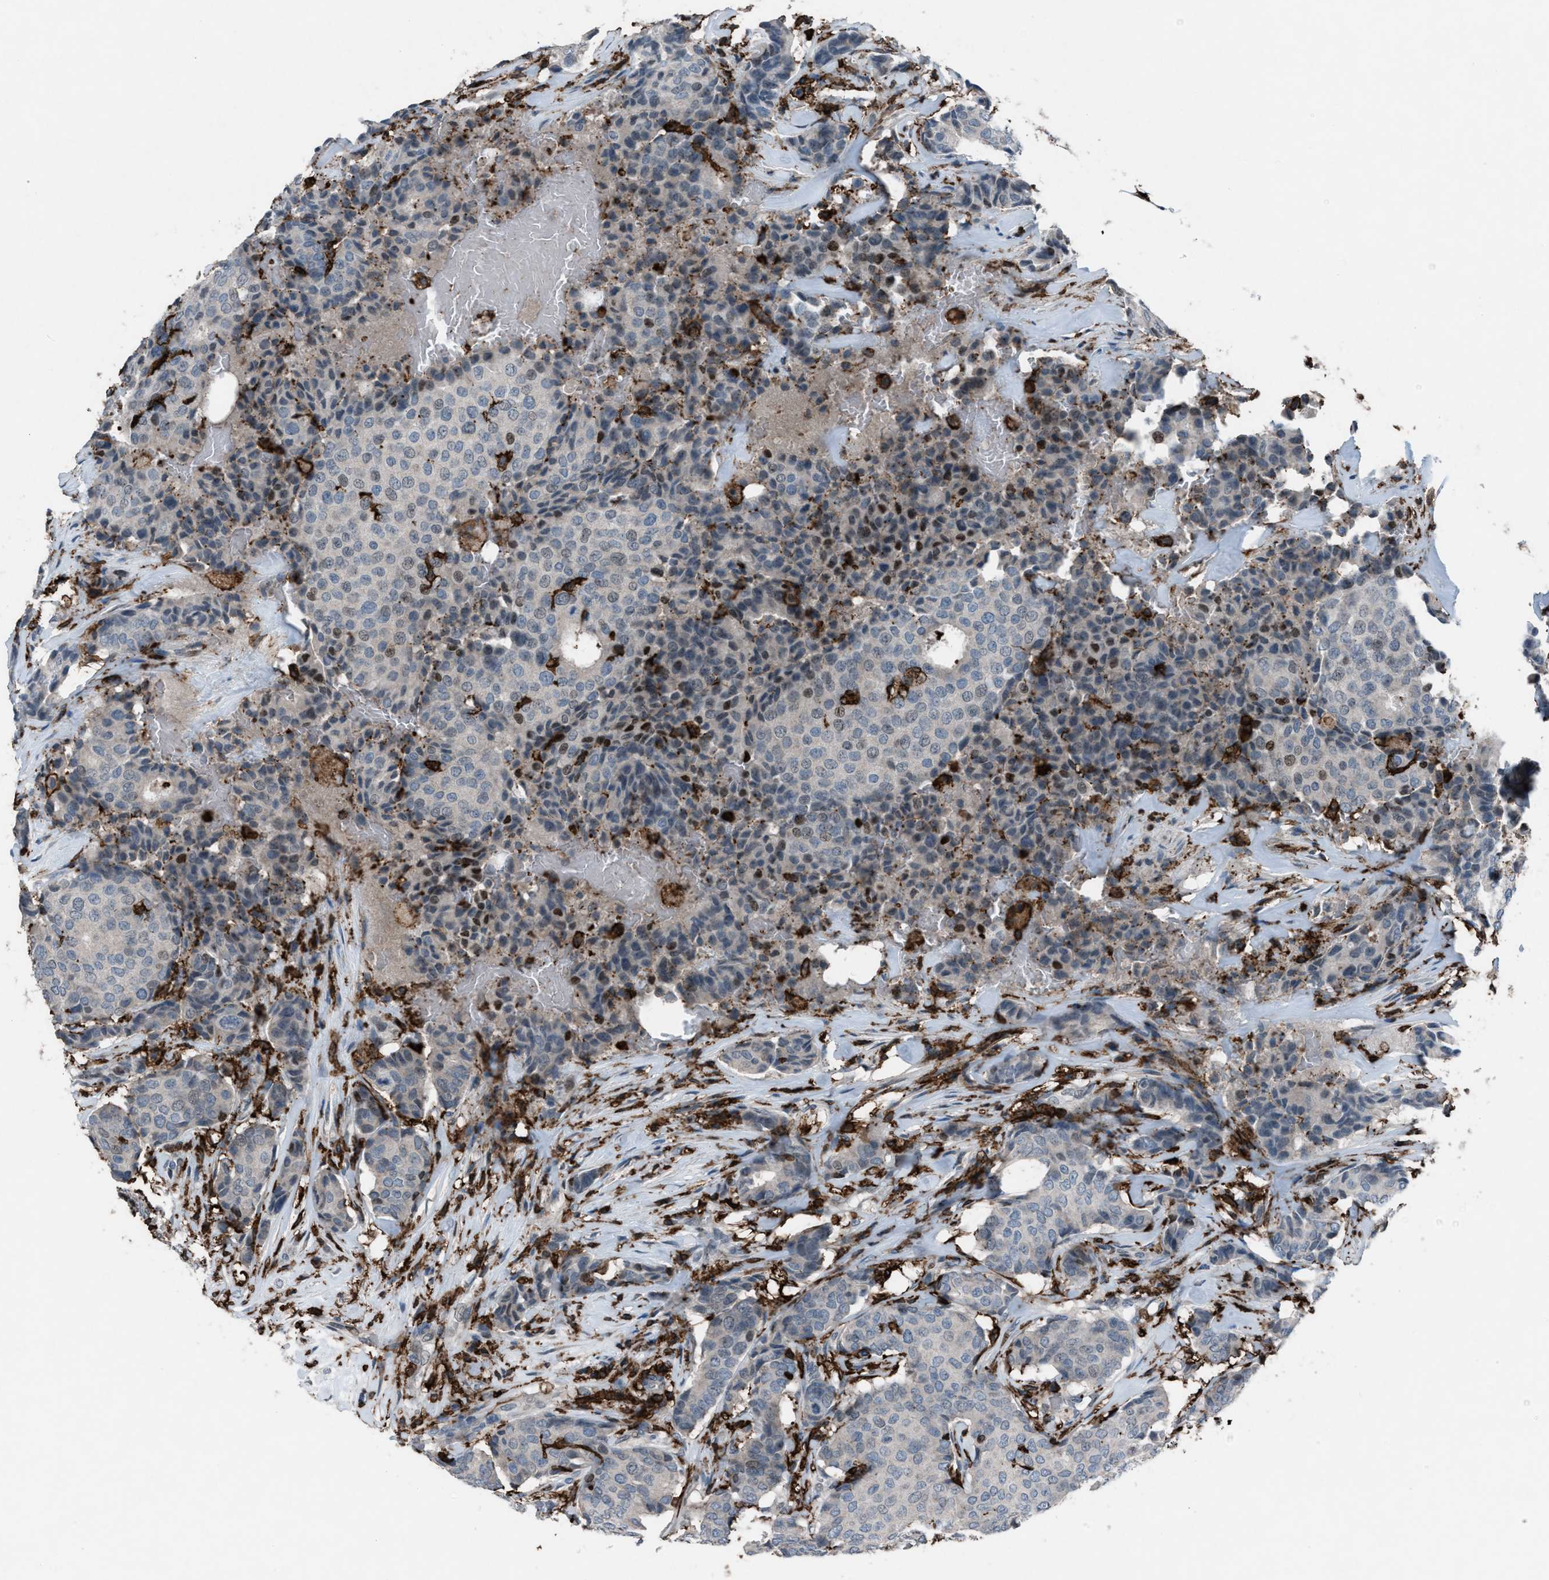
{"staining": {"intensity": "negative", "quantity": "none", "location": "none"}, "tissue": "breast cancer", "cell_type": "Tumor cells", "image_type": "cancer", "snomed": [{"axis": "morphology", "description": "Duct carcinoma"}, {"axis": "topography", "description": "Breast"}], "caption": "Micrograph shows no significant protein expression in tumor cells of breast invasive ductal carcinoma.", "gene": "FCER1G", "patient": {"sex": "female", "age": 75}}